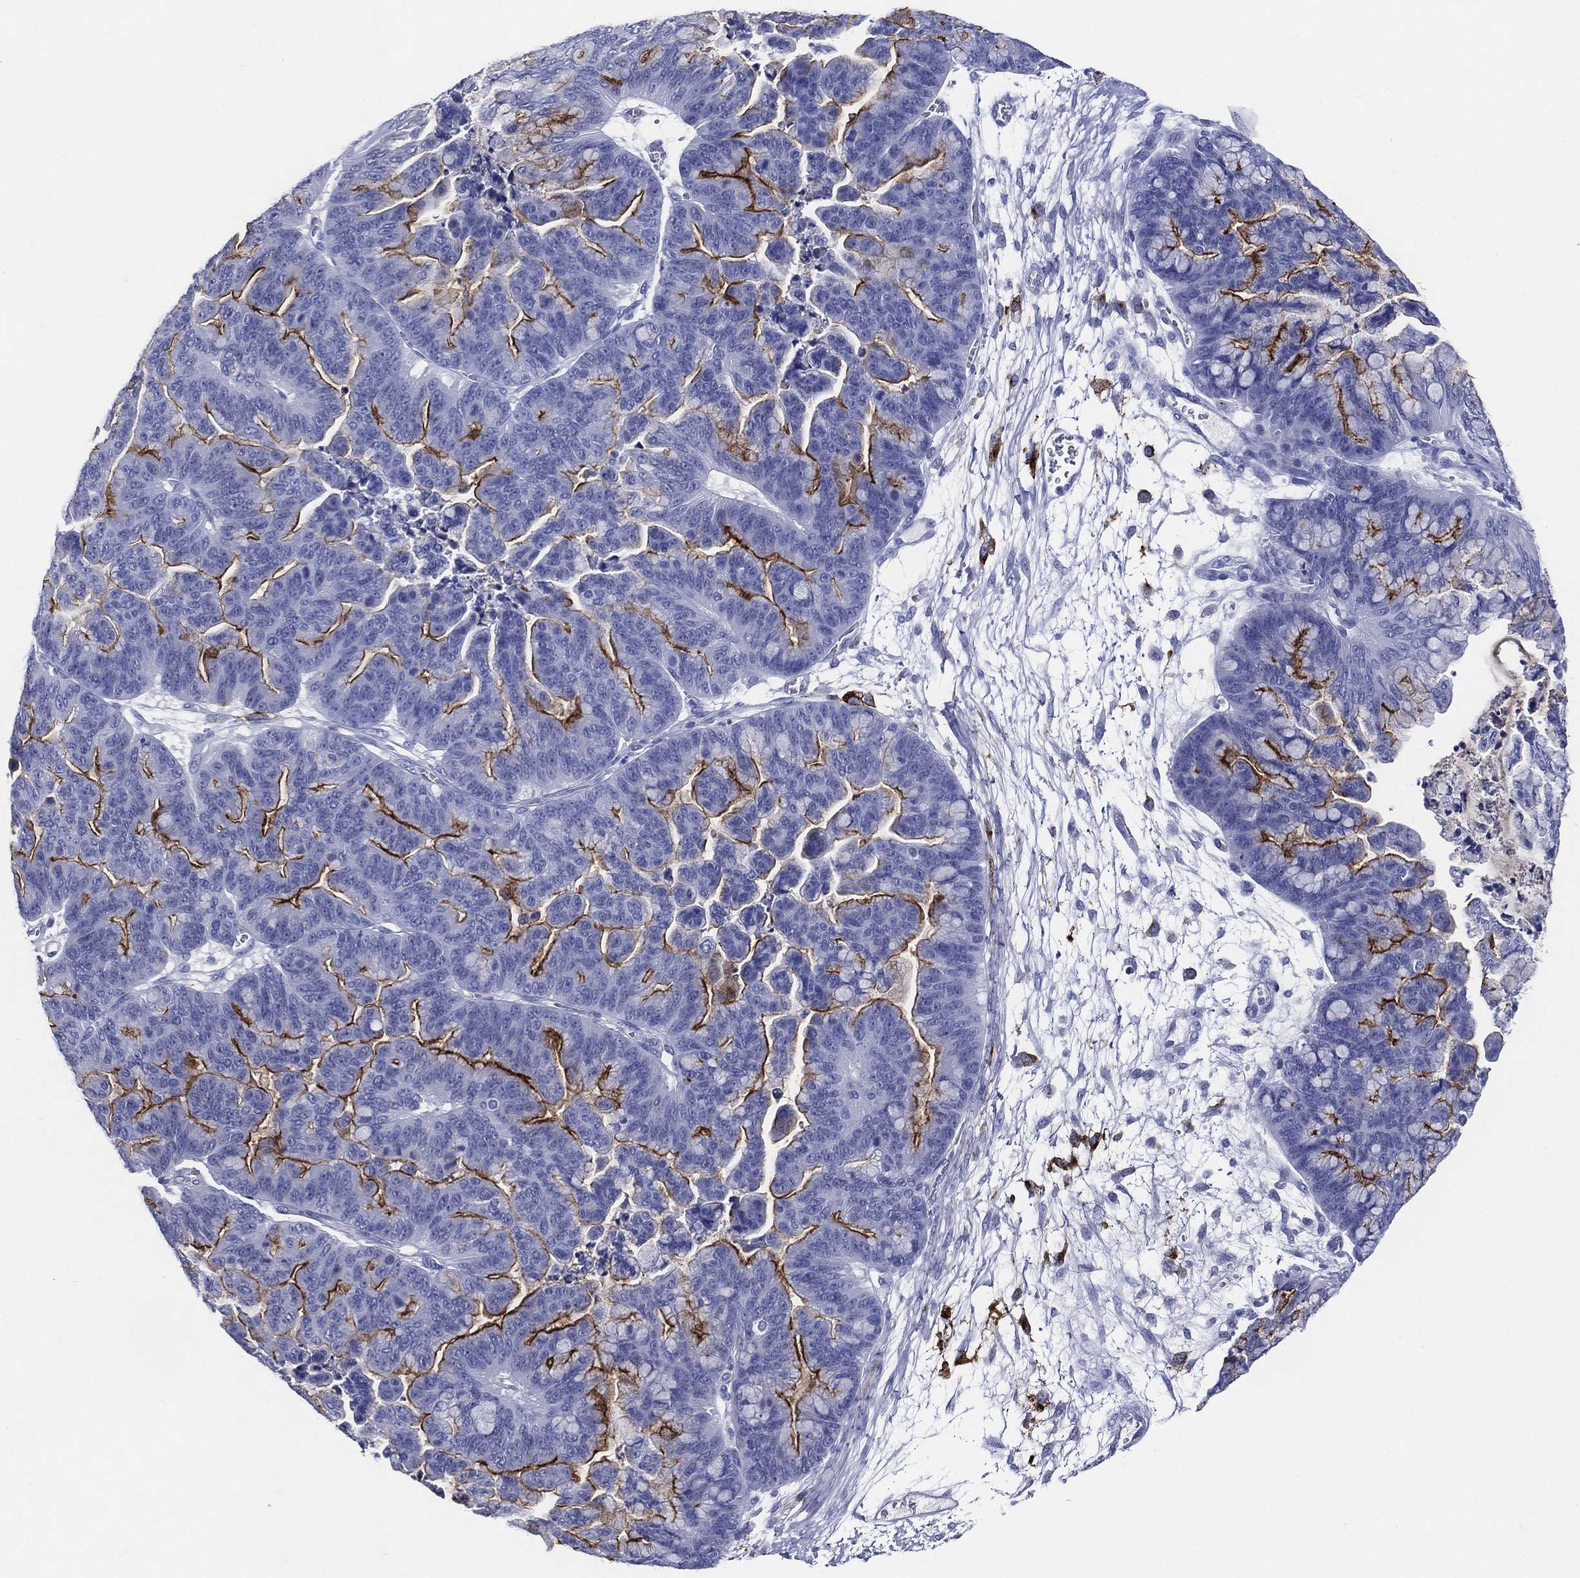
{"staining": {"intensity": "strong", "quantity": "<25%", "location": "cytoplasmic/membranous"}, "tissue": "ovarian cancer", "cell_type": "Tumor cells", "image_type": "cancer", "snomed": [{"axis": "morphology", "description": "Cystadenocarcinoma, mucinous, NOS"}, {"axis": "topography", "description": "Ovary"}], "caption": "Ovarian mucinous cystadenocarcinoma stained with a protein marker displays strong staining in tumor cells.", "gene": "ACE2", "patient": {"sex": "female", "age": 67}}